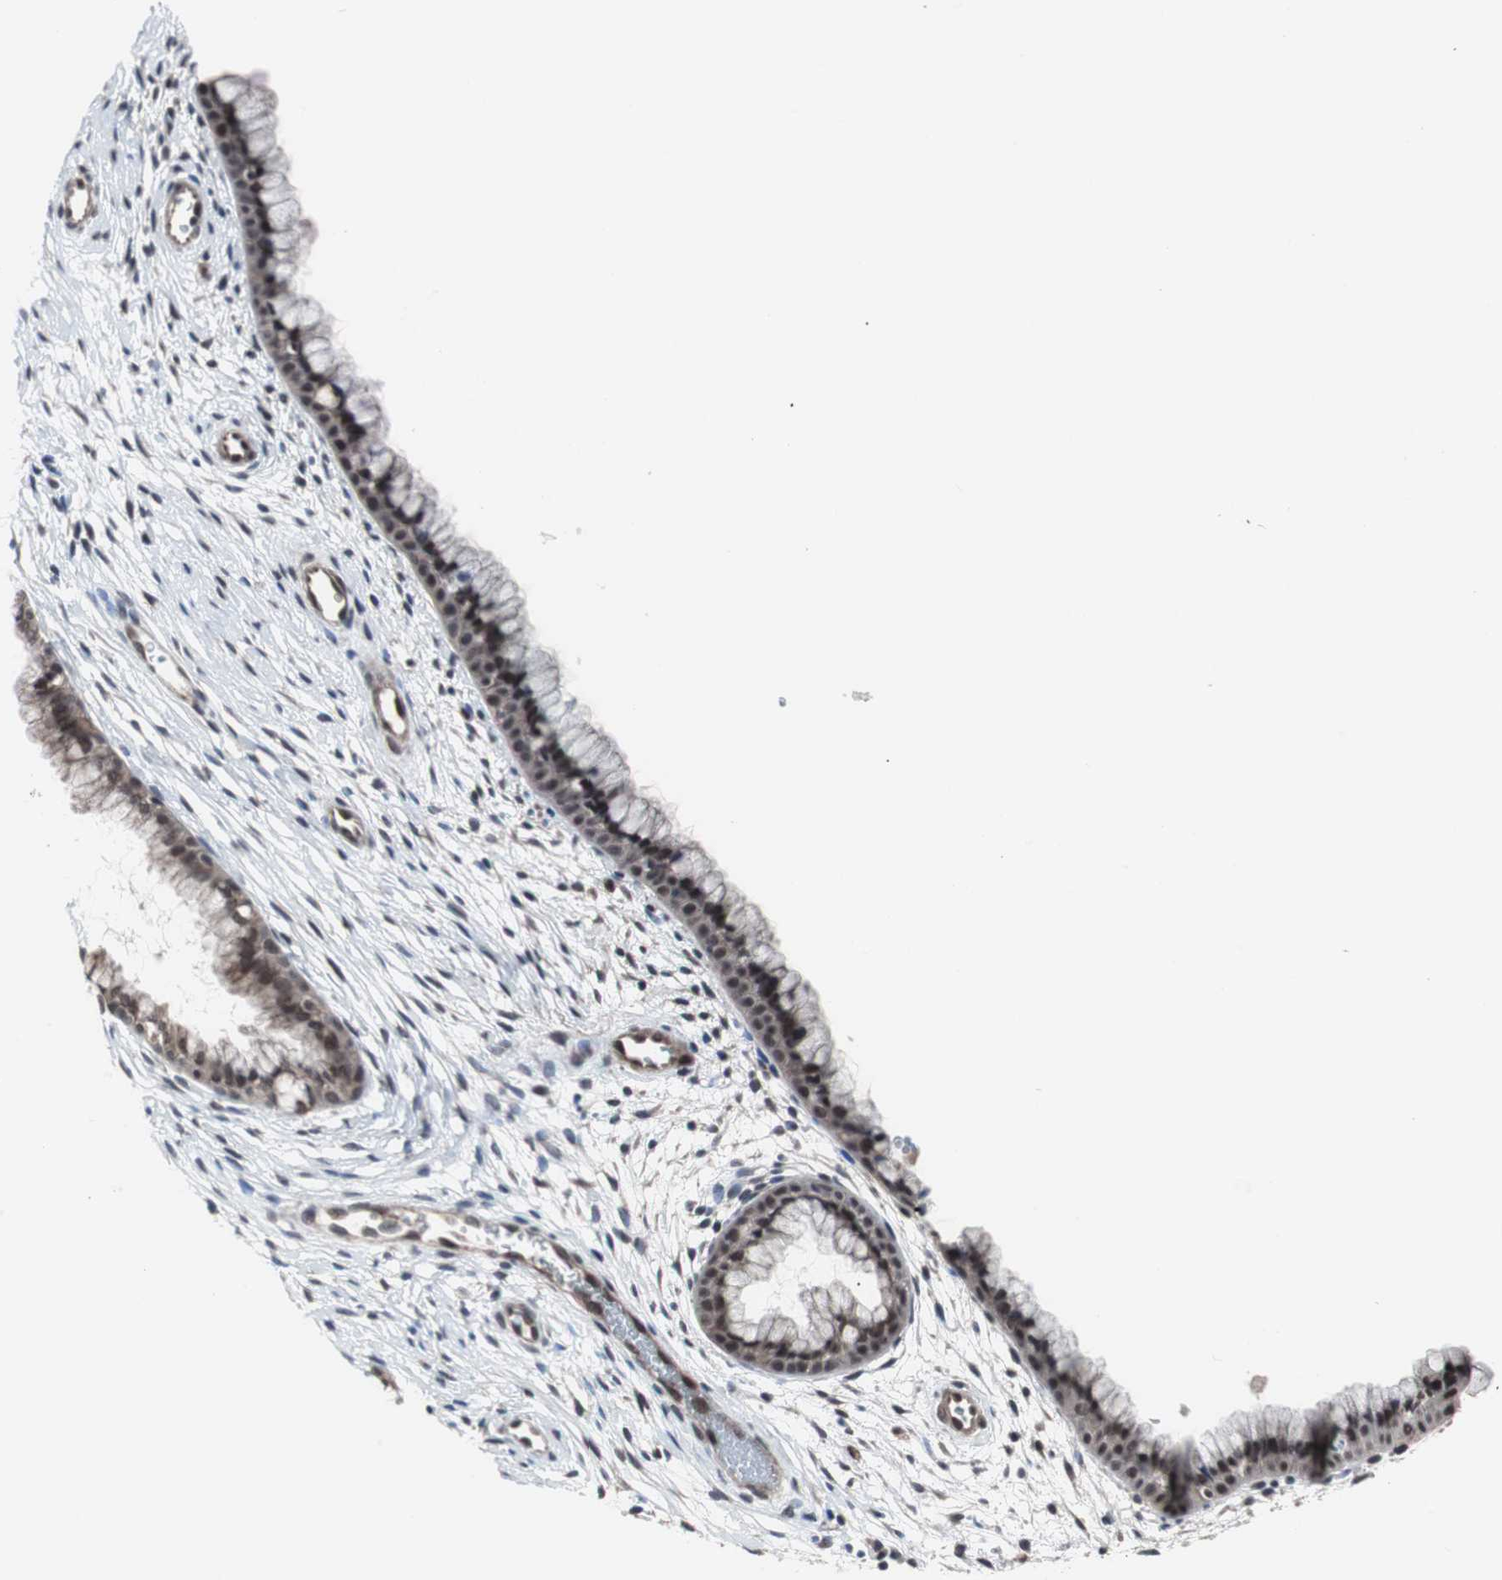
{"staining": {"intensity": "moderate", "quantity": ">75%", "location": "nuclear"}, "tissue": "cervix", "cell_type": "Glandular cells", "image_type": "normal", "snomed": [{"axis": "morphology", "description": "Normal tissue, NOS"}, {"axis": "topography", "description": "Cervix"}], "caption": "This photomicrograph exhibits benign cervix stained with IHC to label a protein in brown. The nuclear of glandular cells show moderate positivity for the protein. Nuclei are counter-stained blue.", "gene": "GTF2F2", "patient": {"sex": "female", "age": 39}}